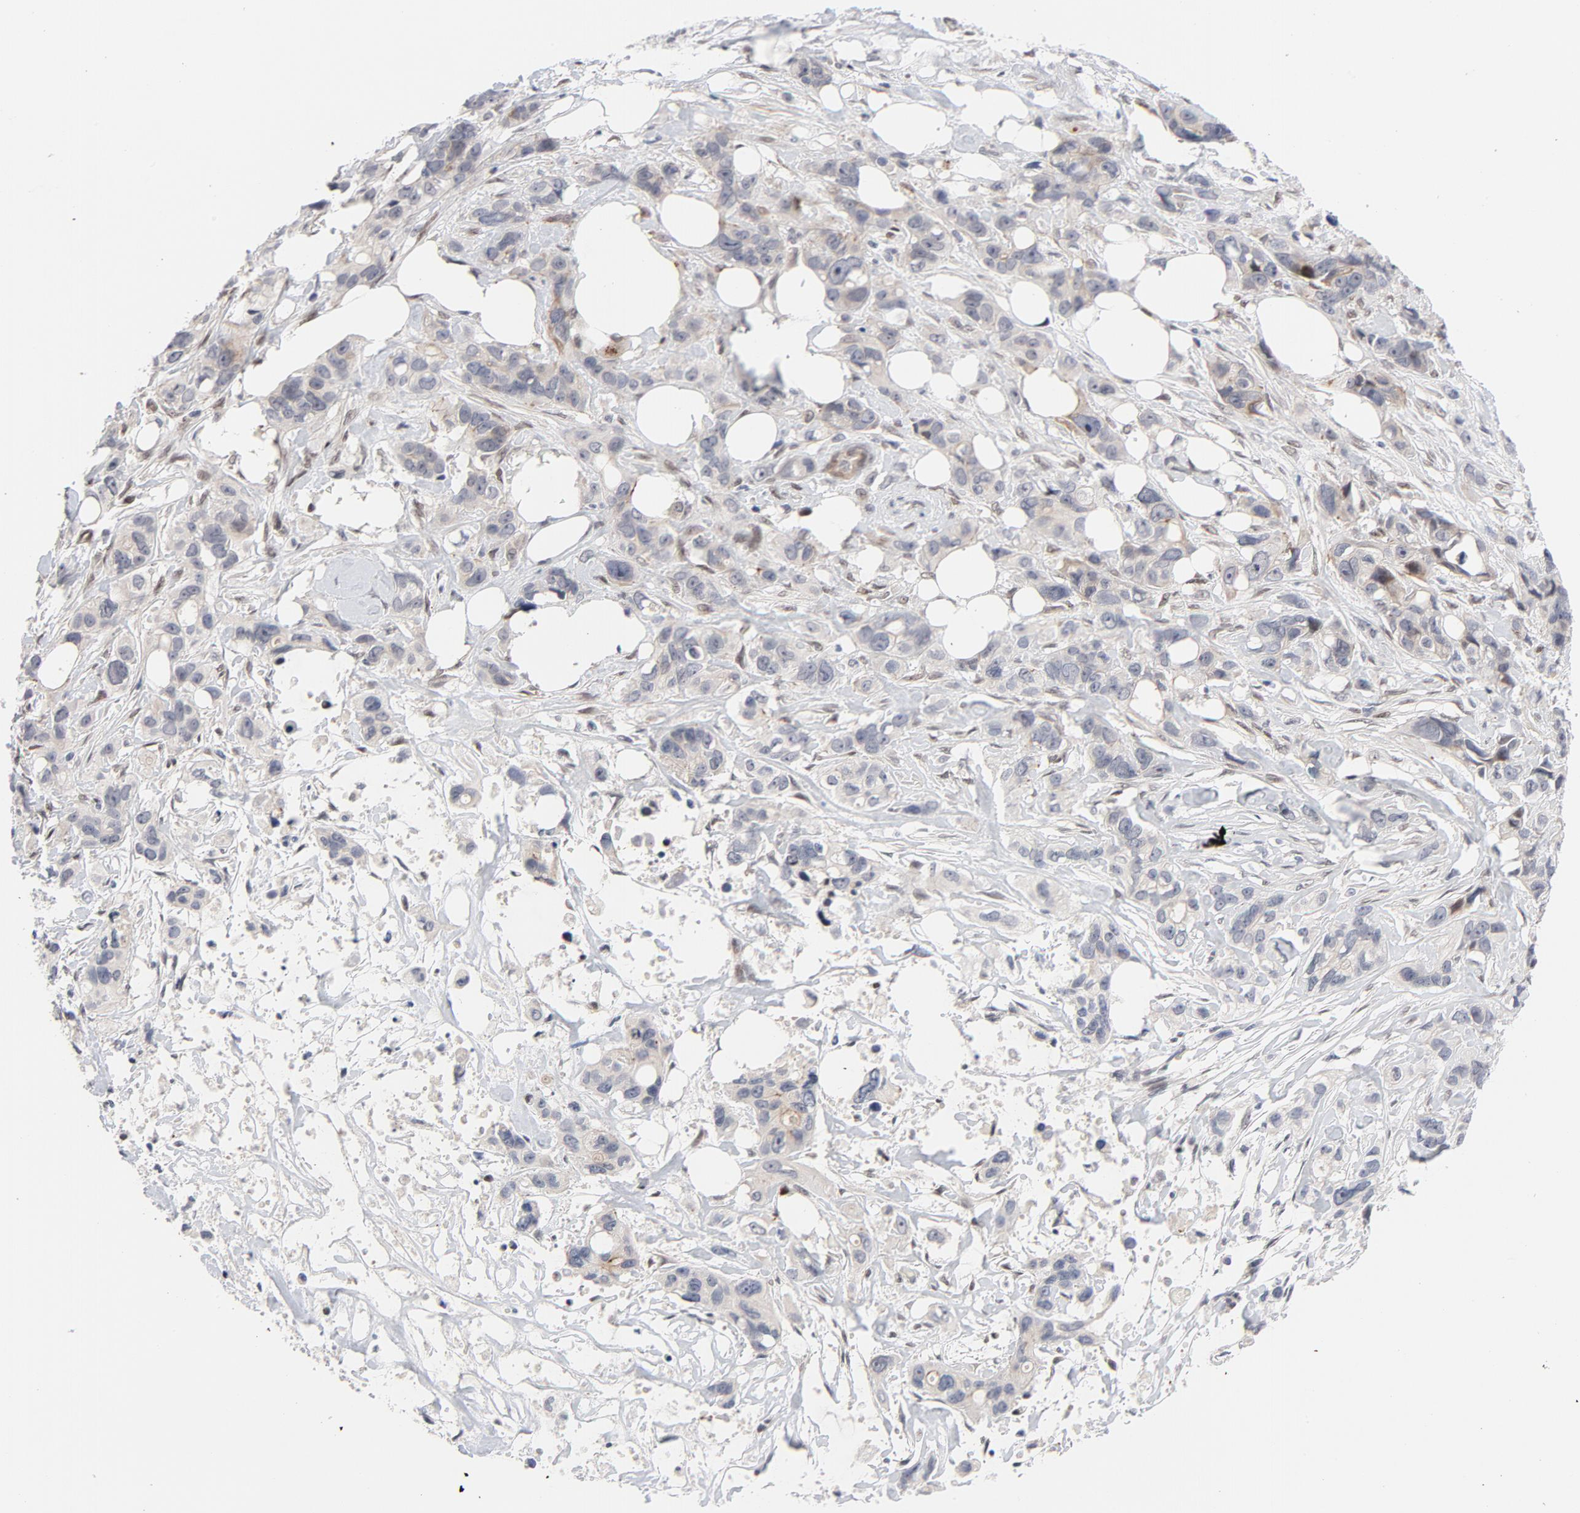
{"staining": {"intensity": "weak", "quantity": "<25%", "location": "cytoplasmic/membranous"}, "tissue": "stomach cancer", "cell_type": "Tumor cells", "image_type": "cancer", "snomed": [{"axis": "morphology", "description": "Adenocarcinoma, NOS"}, {"axis": "topography", "description": "Stomach, upper"}], "caption": "There is no significant staining in tumor cells of stomach cancer.", "gene": "NFIC", "patient": {"sex": "male", "age": 47}}